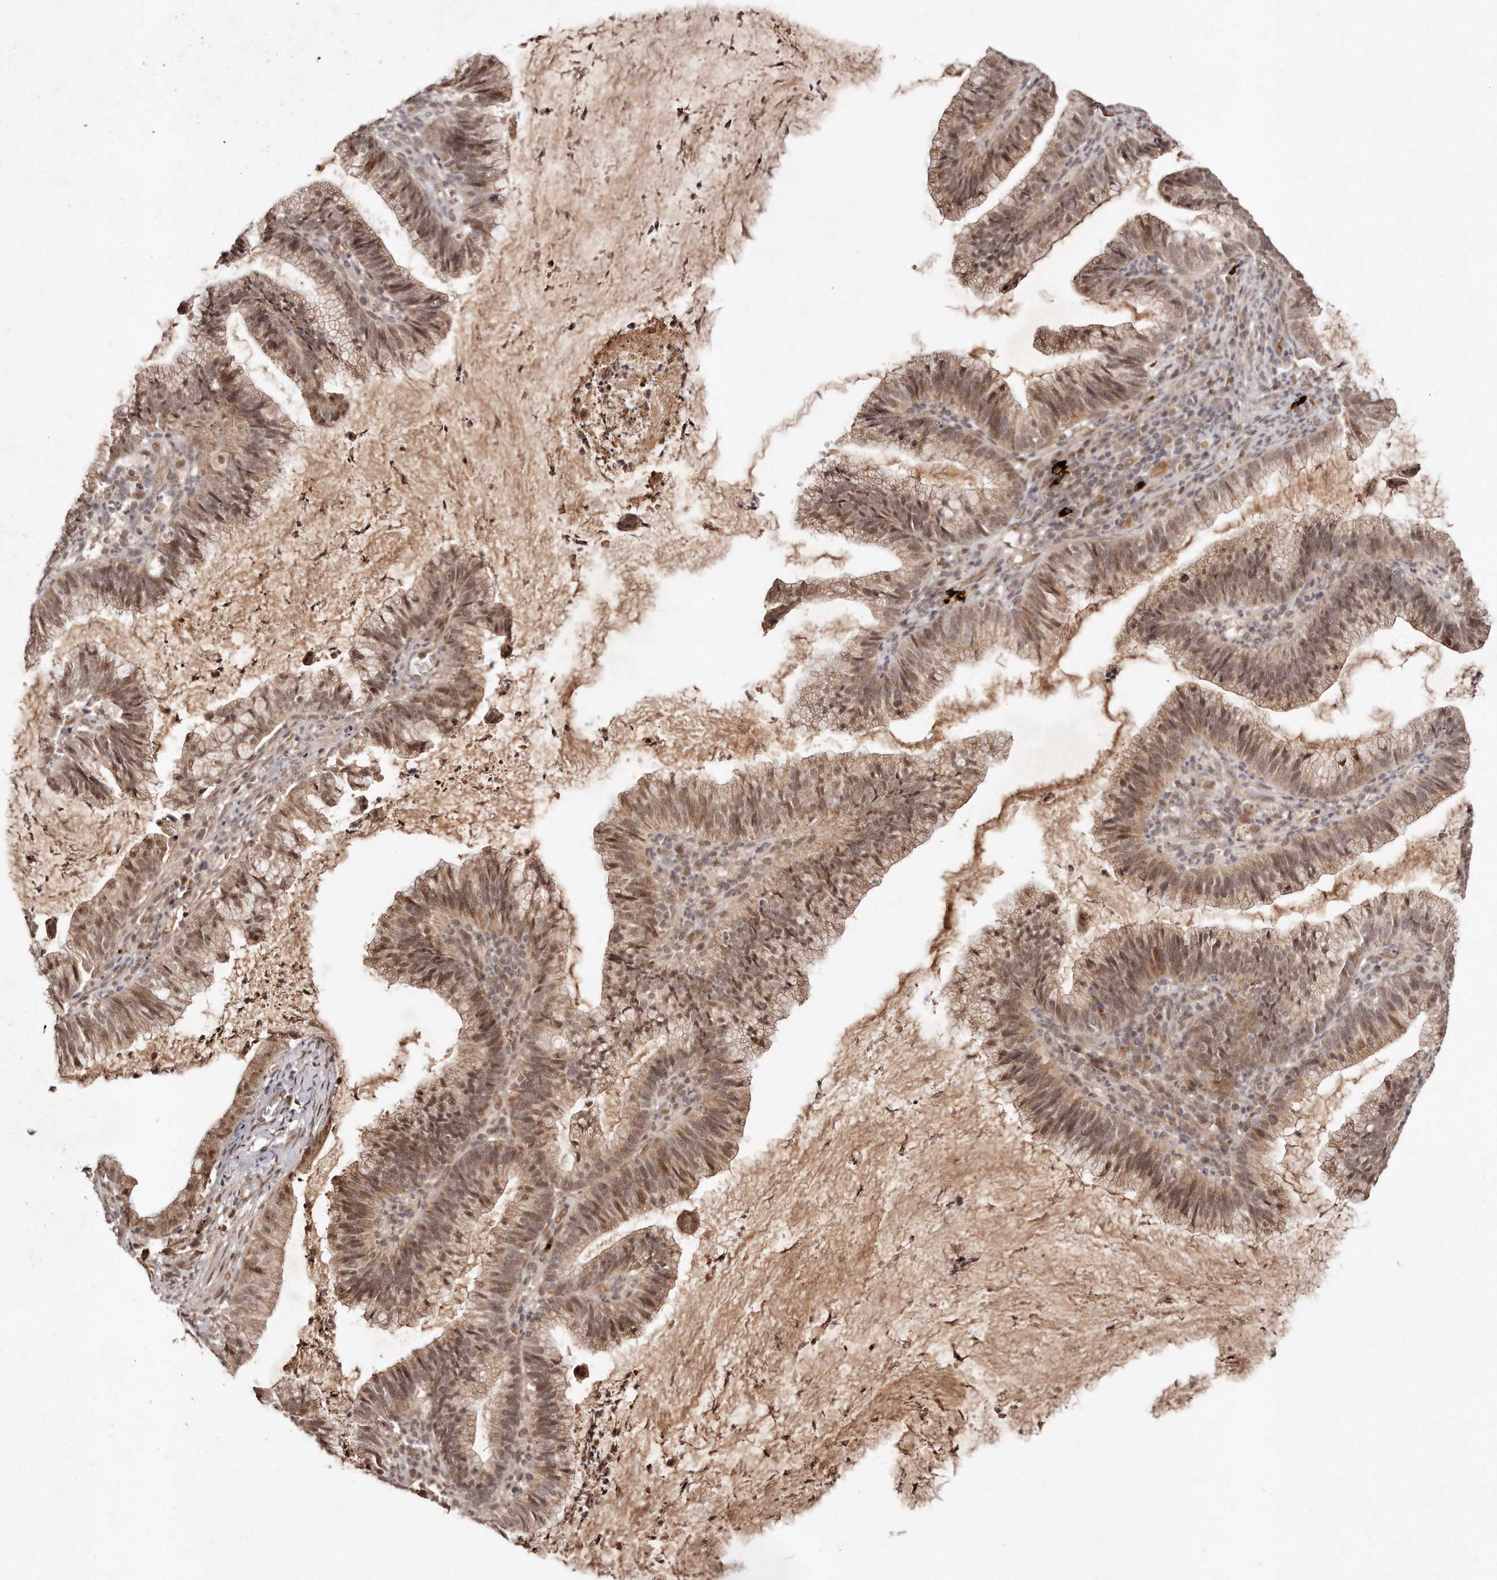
{"staining": {"intensity": "moderate", "quantity": ">75%", "location": "cytoplasmic/membranous,nuclear"}, "tissue": "cervical cancer", "cell_type": "Tumor cells", "image_type": "cancer", "snomed": [{"axis": "morphology", "description": "Adenocarcinoma, NOS"}, {"axis": "topography", "description": "Cervix"}], "caption": "Immunohistochemical staining of cervical adenocarcinoma exhibits medium levels of moderate cytoplasmic/membranous and nuclear expression in approximately >75% of tumor cells.", "gene": "SOX4", "patient": {"sex": "female", "age": 36}}